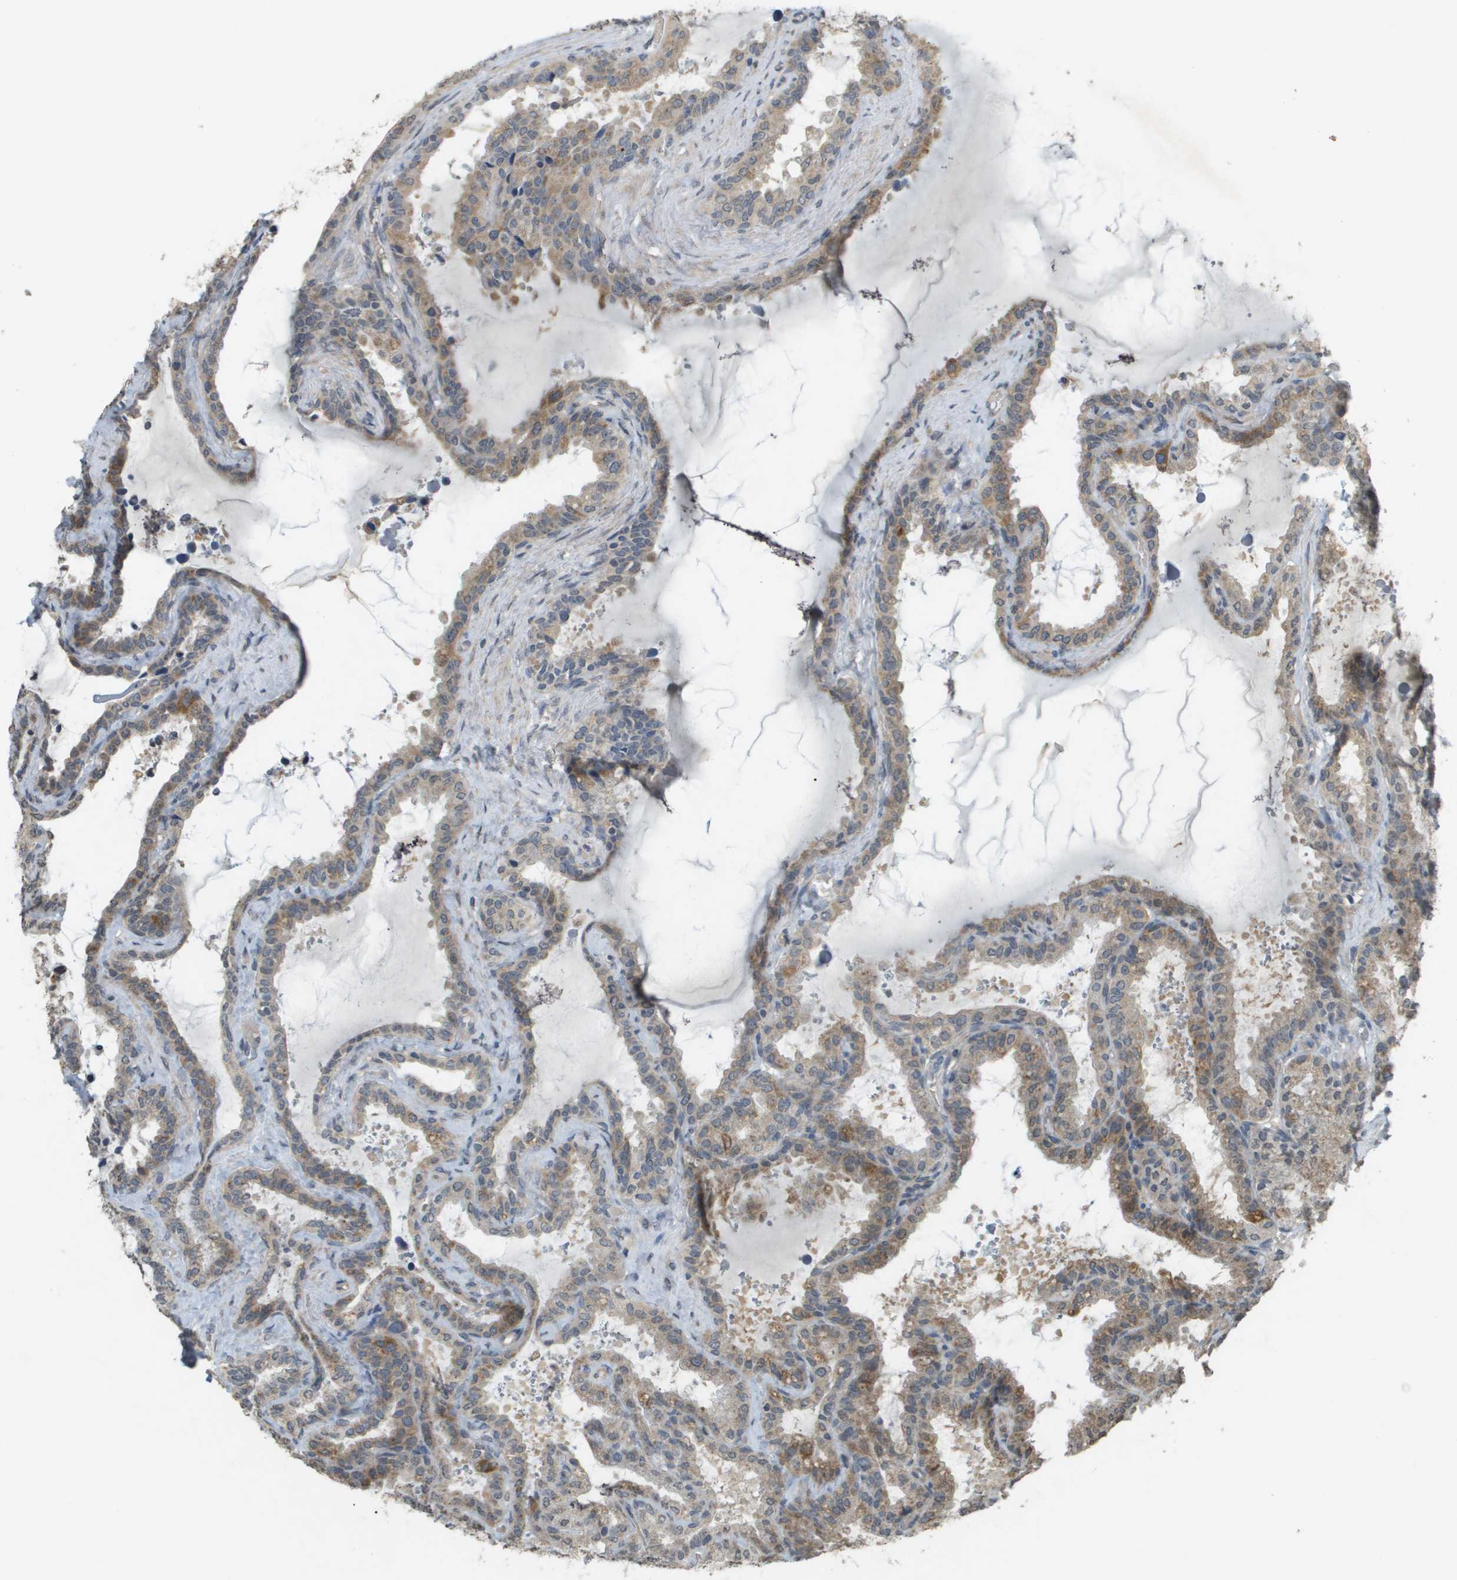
{"staining": {"intensity": "moderate", "quantity": ">75%", "location": "cytoplasmic/membranous"}, "tissue": "seminal vesicle", "cell_type": "Glandular cells", "image_type": "normal", "snomed": [{"axis": "morphology", "description": "Normal tissue, NOS"}, {"axis": "topography", "description": "Seminal veicle"}], "caption": "Seminal vesicle stained with IHC reveals moderate cytoplasmic/membranous positivity in about >75% of glandular cells.", "gene": "RAB21", "patient": {"sex": "male", "age": 46}}